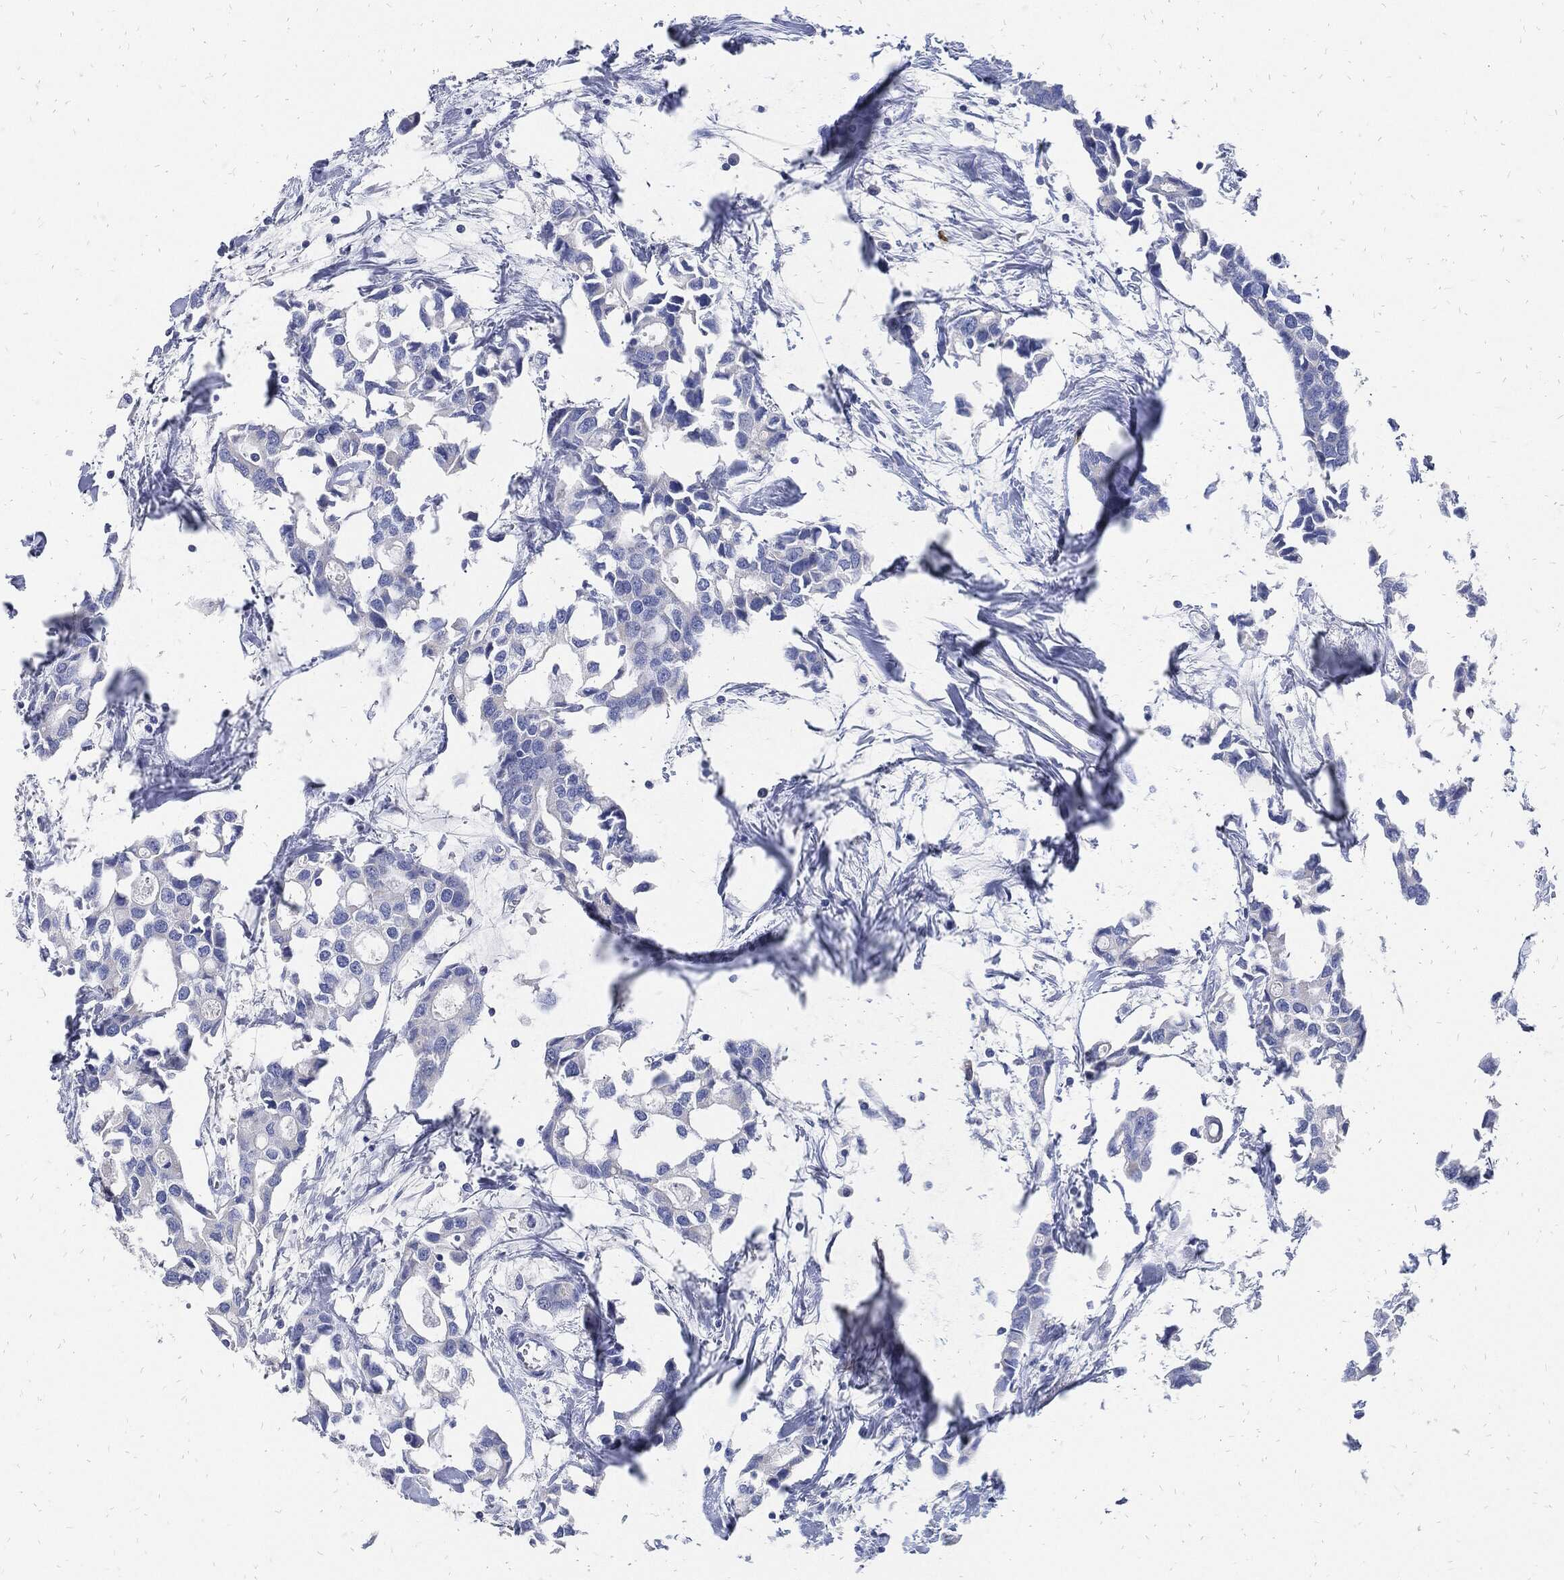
{"staining": {"intensity": "negative", "quantity": "none", "location": "none"}, "tissue": "breast cancer", "cell_type": "Tumor cells", "image_type": "cancer", "snomed": [{"axis": "morphology", "description": "Duct carcinoma"}, {"axis": "topography", "description": "Breast"}], "caption": "Immunohistochemical staining of human intraductal carcinoma (breast) shows no significant positivity in tumor cells. The staining was performed using DAB to visualize the protein expression in brown, while the nuclei were stained in blue with hematoxylin (Magnification: 20x).", "gene": "FABP4", "patient": {"sex": "female", "age": 83}}